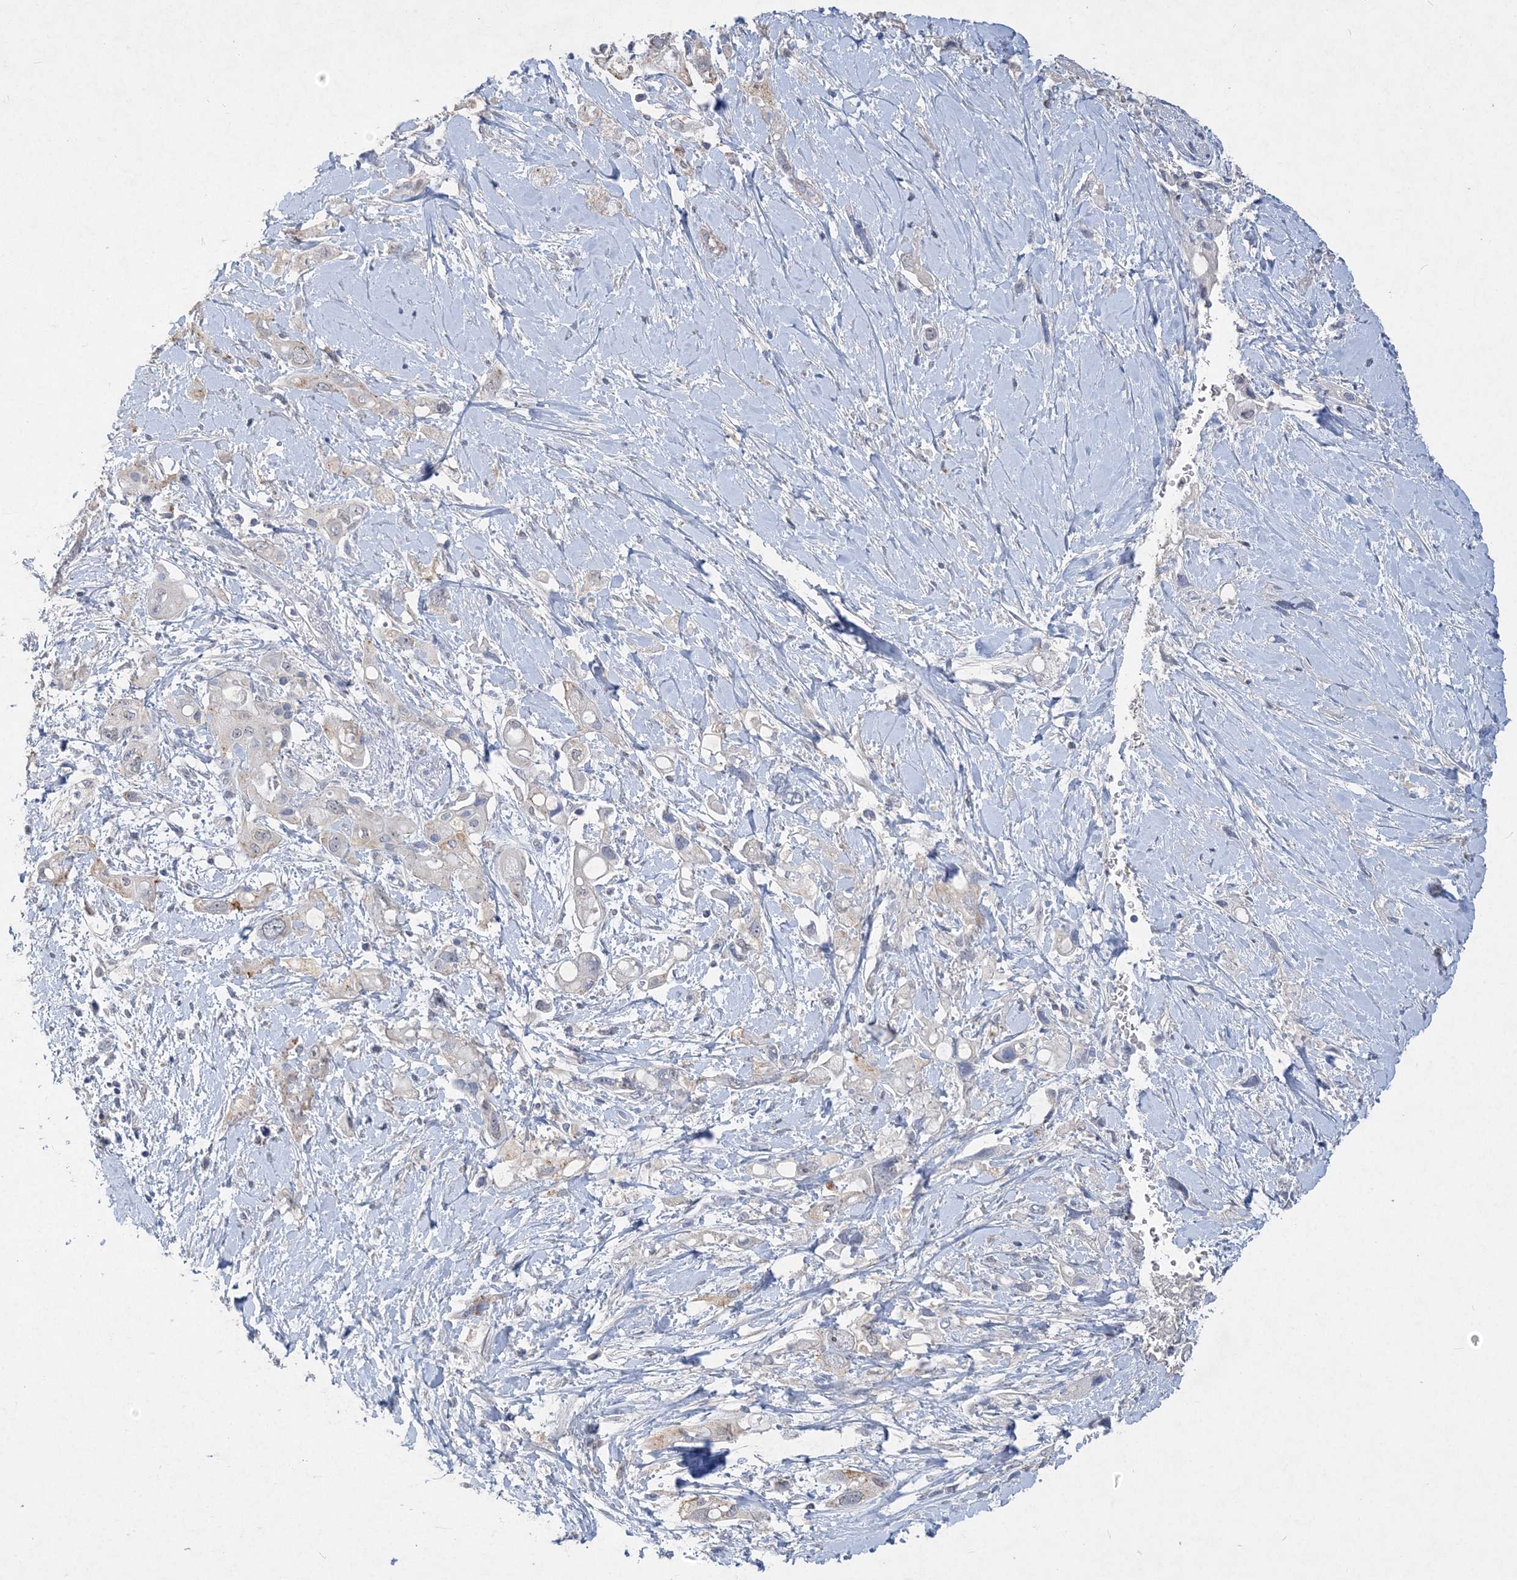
{"staining": {"intensity": "negative", "quantity": "none", "location": "none"}, "tissue": "pancreatic cancer", "cell_type": "Tumor cells", "image_type": "cancer", "snomed": [{"axis": "morphology", "description": "Adenocarcinoma, NOS"}, {"axis": "topography", "description": "Pancreas"}], "caption": "Adenocarcinoma (pancreatic) was stained to show a protein in brown. There is no significant expression in tumor cells.", "gene": "C11orf58", "patient": {"sex": "female", "age": 56}}